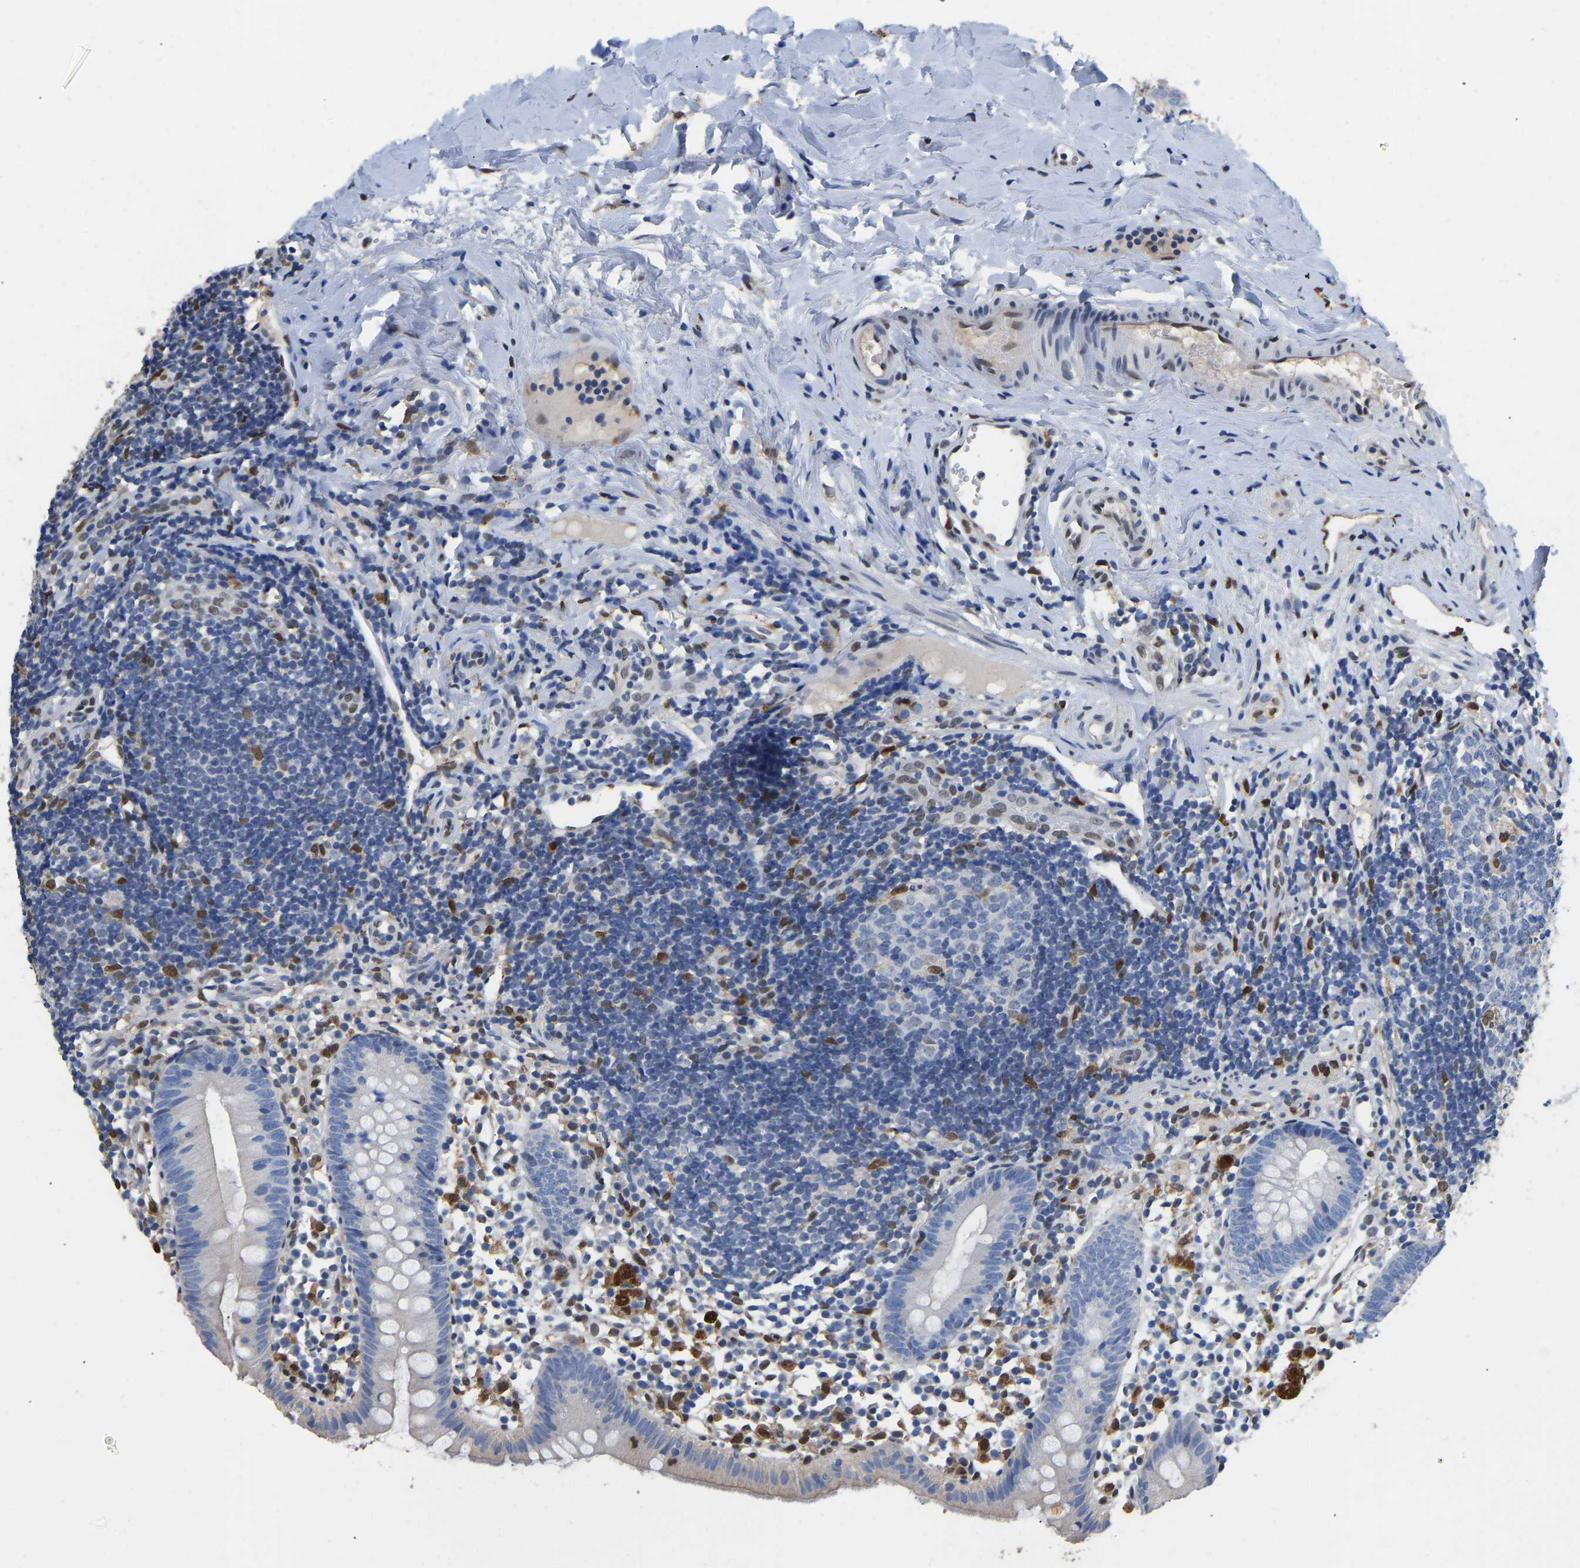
{"staining": {"intensity": "weak", "quantity": "<25%", "location": "cytoplasmic/membranous"}, "tissue": "appendix", "cell_type": "Glandular cells", "image_type": "normal", "snomed": [{"axis": "morphology", "description": "Normal tissue, NOS"}, {"axis": "topography", "description": "Appendix"}], "caption": "Glandular cells show no significant staining in unremarkable appendix. (DAB (3,3'-diaminobenzidine) immunohistochemistry (IHC) with hematoxylin counter stain).", "gene": "QKI", "patient": {"sex": "female", "age": 20}}